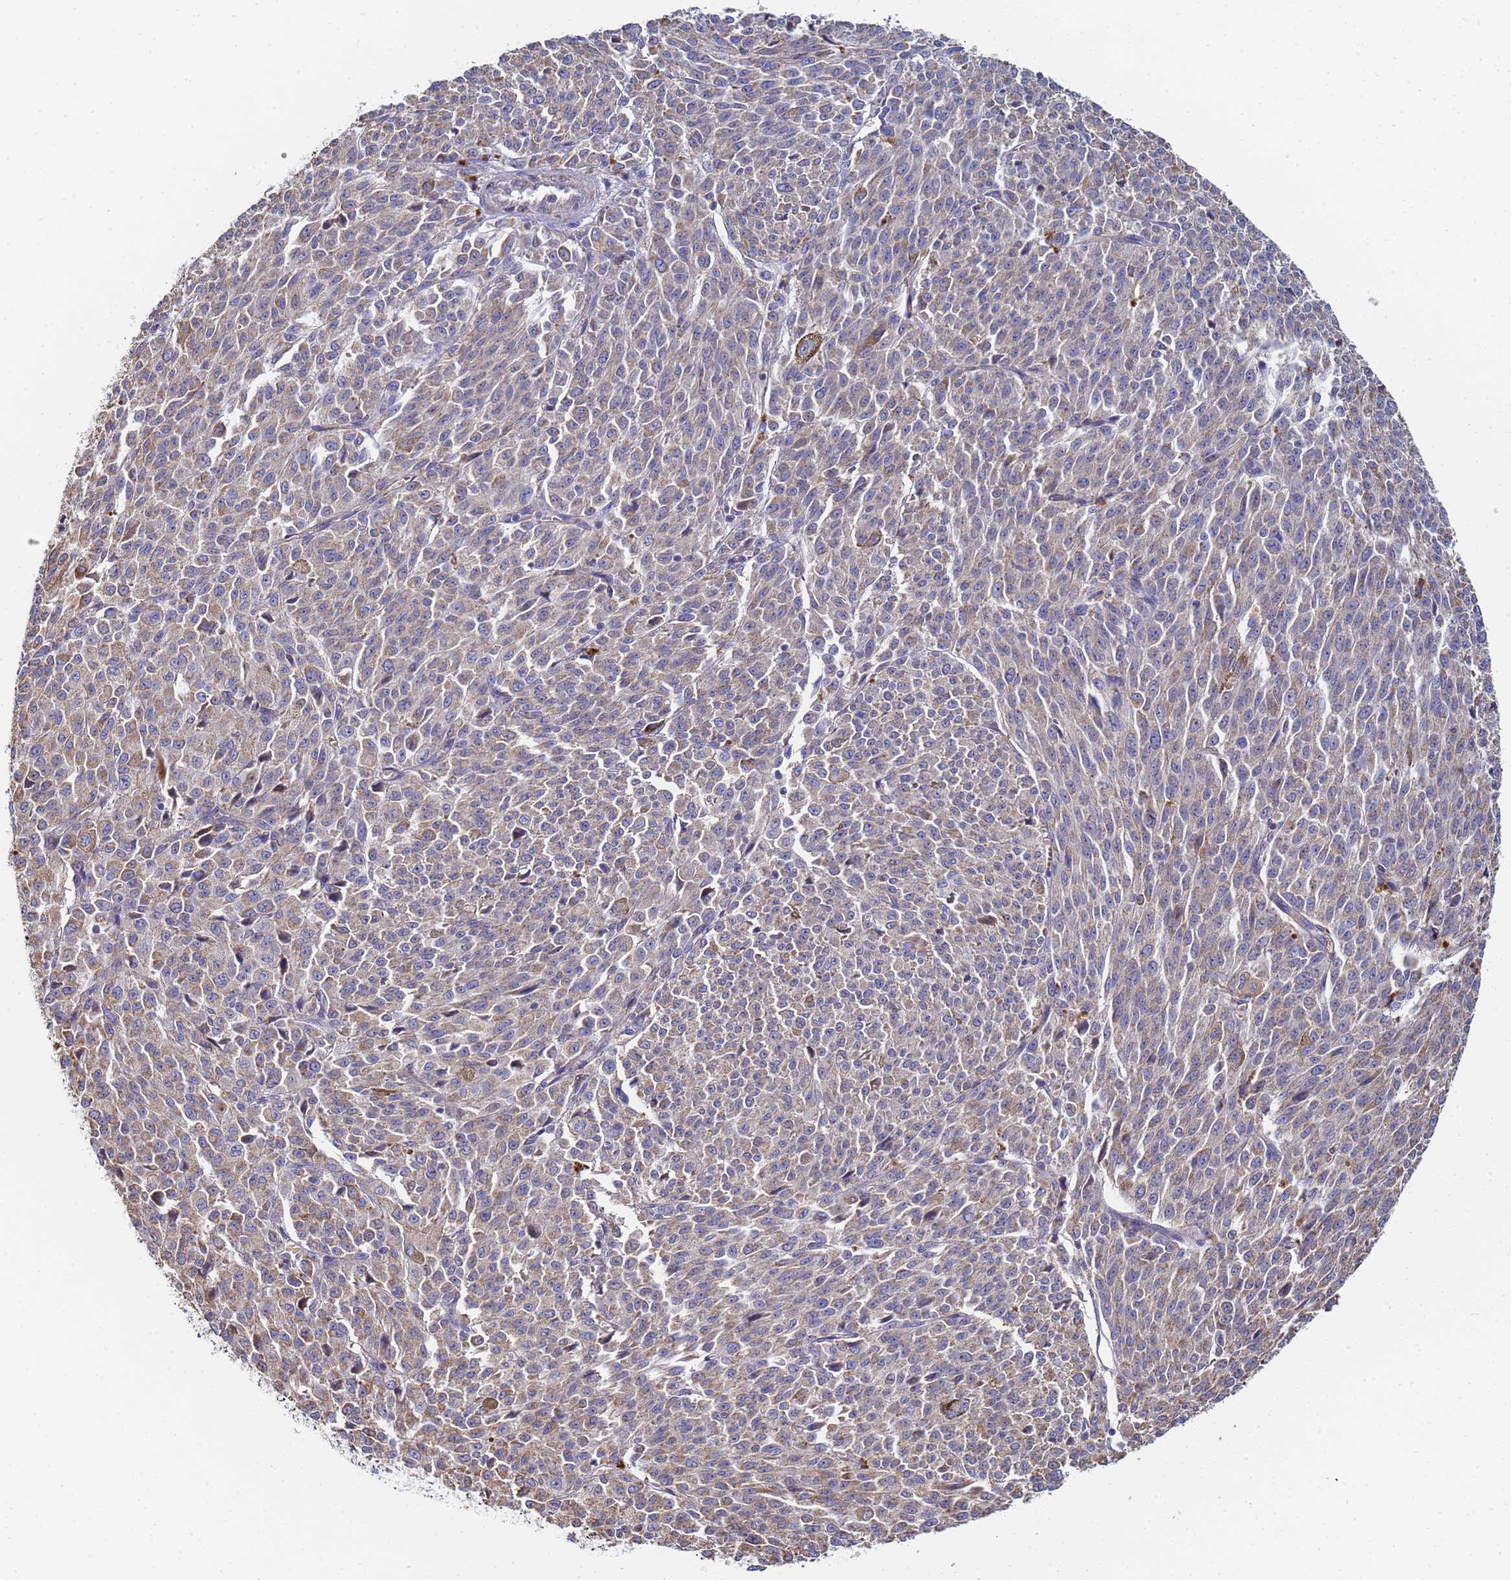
{"staining": {"intensity": "weak", "quantity": "25%-75%", "location": "cytoplasmic/membranous"}, "tissue": "melanoma", "cell_type": "Tumor cells", "image_type": "cancer", "snomed": [{"axis": "morphology", "description": "Malignant melanoma, NOS"}, {"axis": "topography", "description": "Skin"}], "caption": "Brown immunohistochemical staining in malignant melanoma demonstrates weak cytoplasmic/membranous staining in about 25%-75% of tumor cells.", "gene": "C5orf34", "patient": {"sex": "female", "age": 52}}